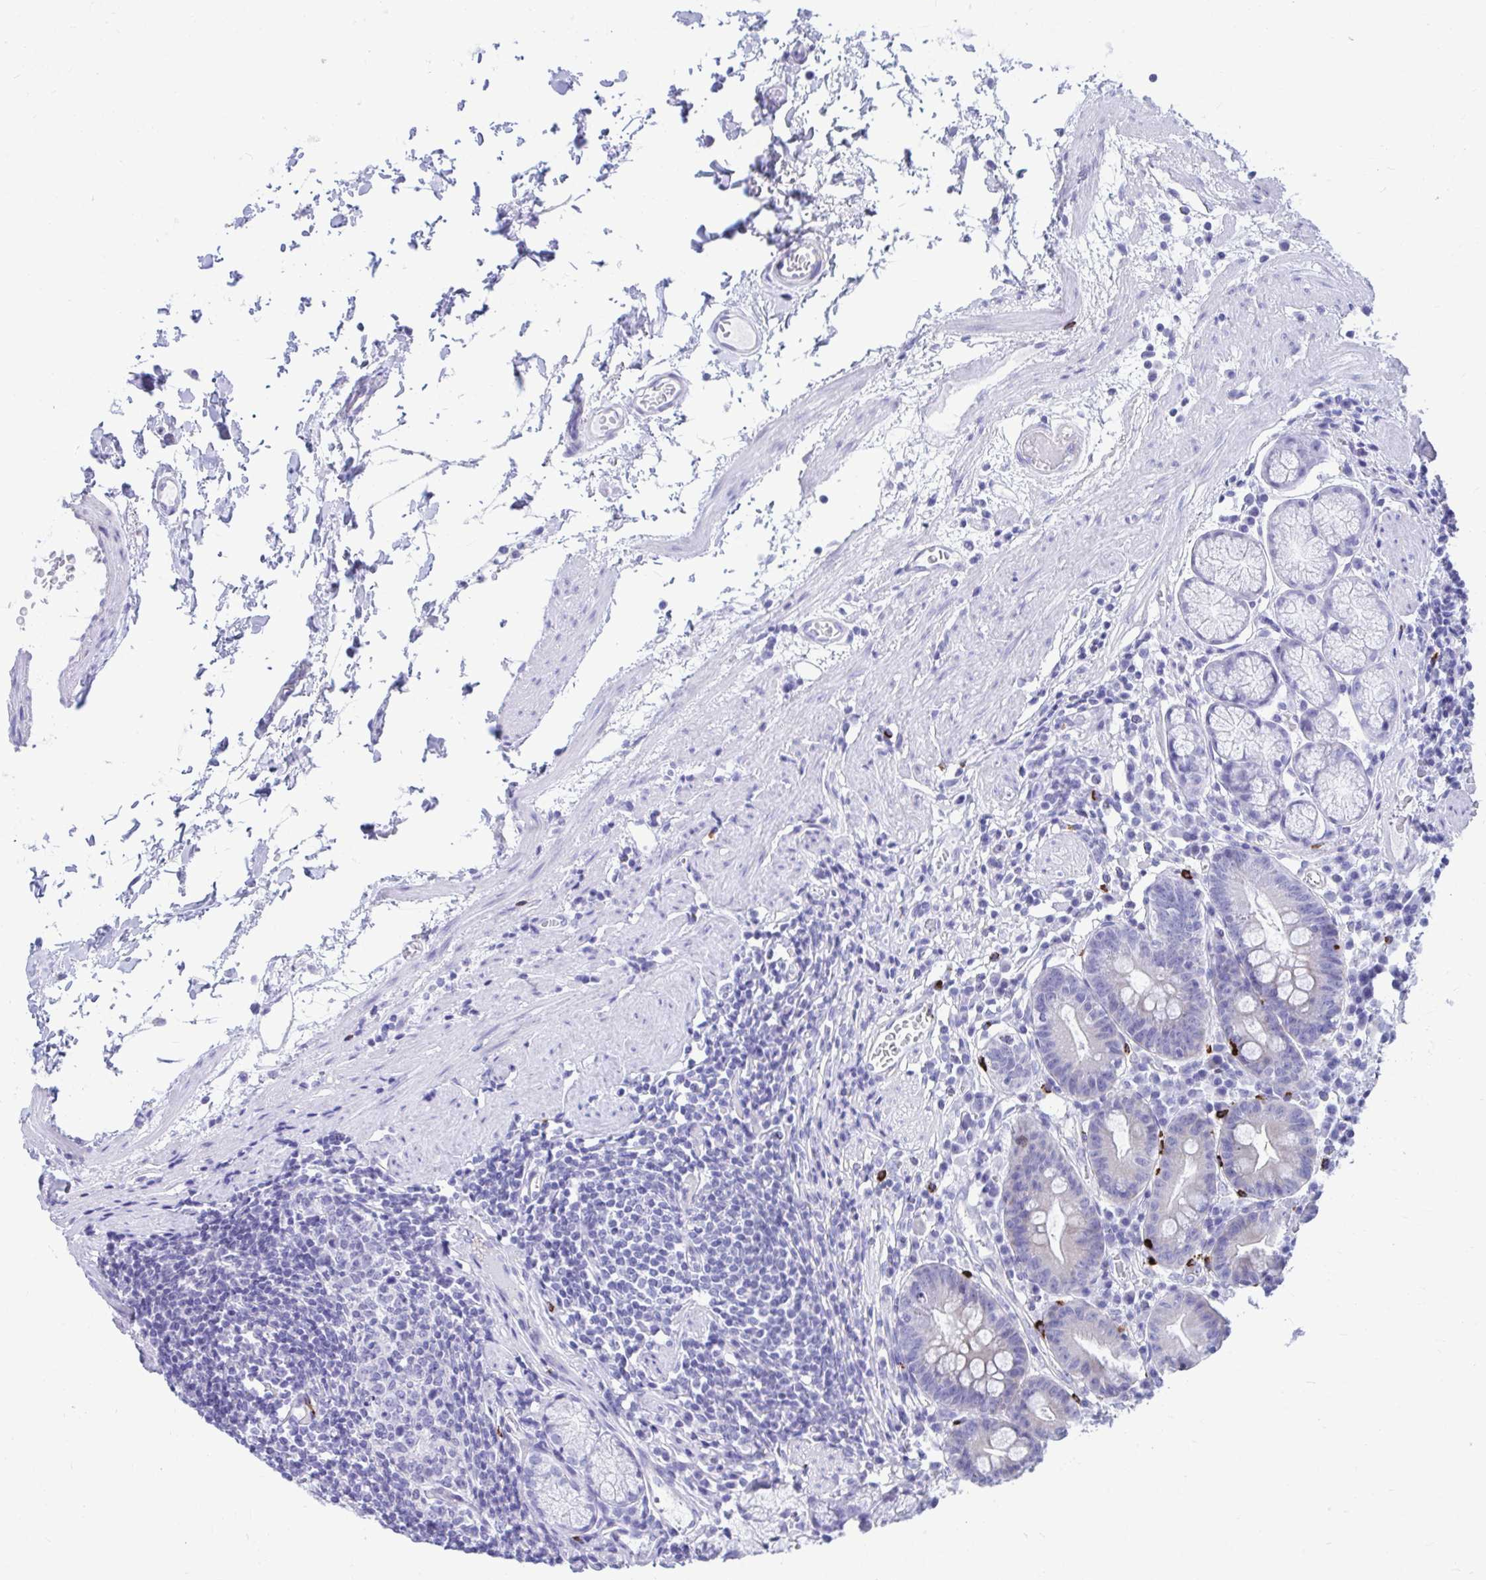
{"staining": {"intensity": "negative", "quantity": "none", "location": "none"}, "tissue": "stomach", "cell_type": "Glandular cells", "image_type": "normal", "snomed": [{"axis": "morphology", "description": "Normal tissue, NOS"}, {"axis": "topography", "description": "Stomach"}], "caption": "Immunohistochemistry histopathology image of unremarkable stomach stained for a protein (brown), which shows no expression in glandular cells. (DAB (3,3'-diaminobenzidine) immunohistochemistry (IHC) visualized using brightfield microscopy, high magnification).", "gene": "SHISA8", "patient": {"sex": "male", "age": 55}}